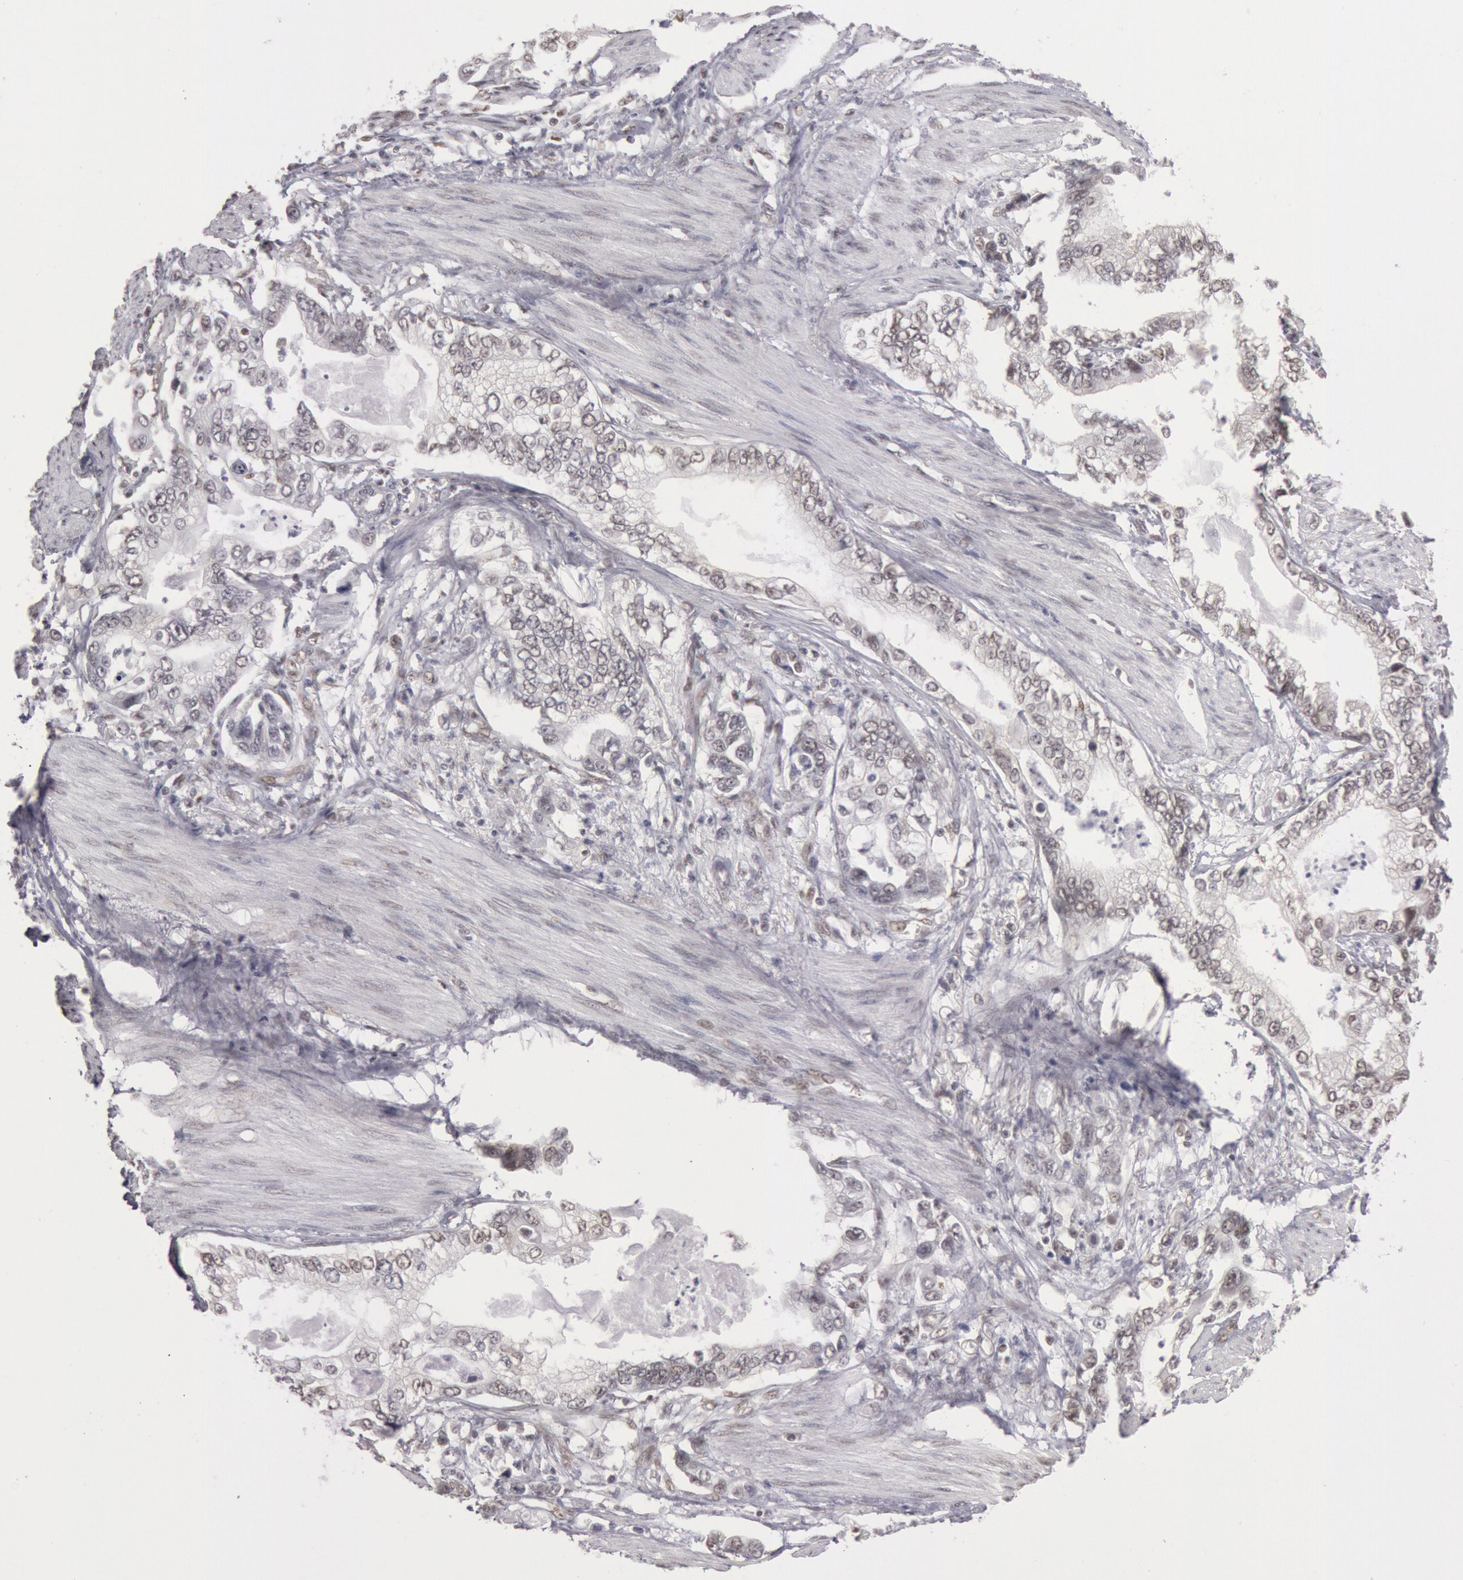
{"staining": {"intensity": "weak", "quantity": "25%-75%", "location": "cytoplasmic/membranous"}, "tissue": "stomach cancer", "cell_type": "Tumor cells", "image_type": "cancer", "snomed": [{"axis": "morphology", "description": "Adenocarcinoma, NOS"}, {"axis": "topography", "description": "Pancreas"}, {"axis": "topography", "description": "Stomach, upper"}], "caption": "Human adenocarcinoma (stomach) stained with a protein marker displays weak staining in tumor cells.", "gene": "ESS2", "patient": {"sex": "male", "age": 77}}